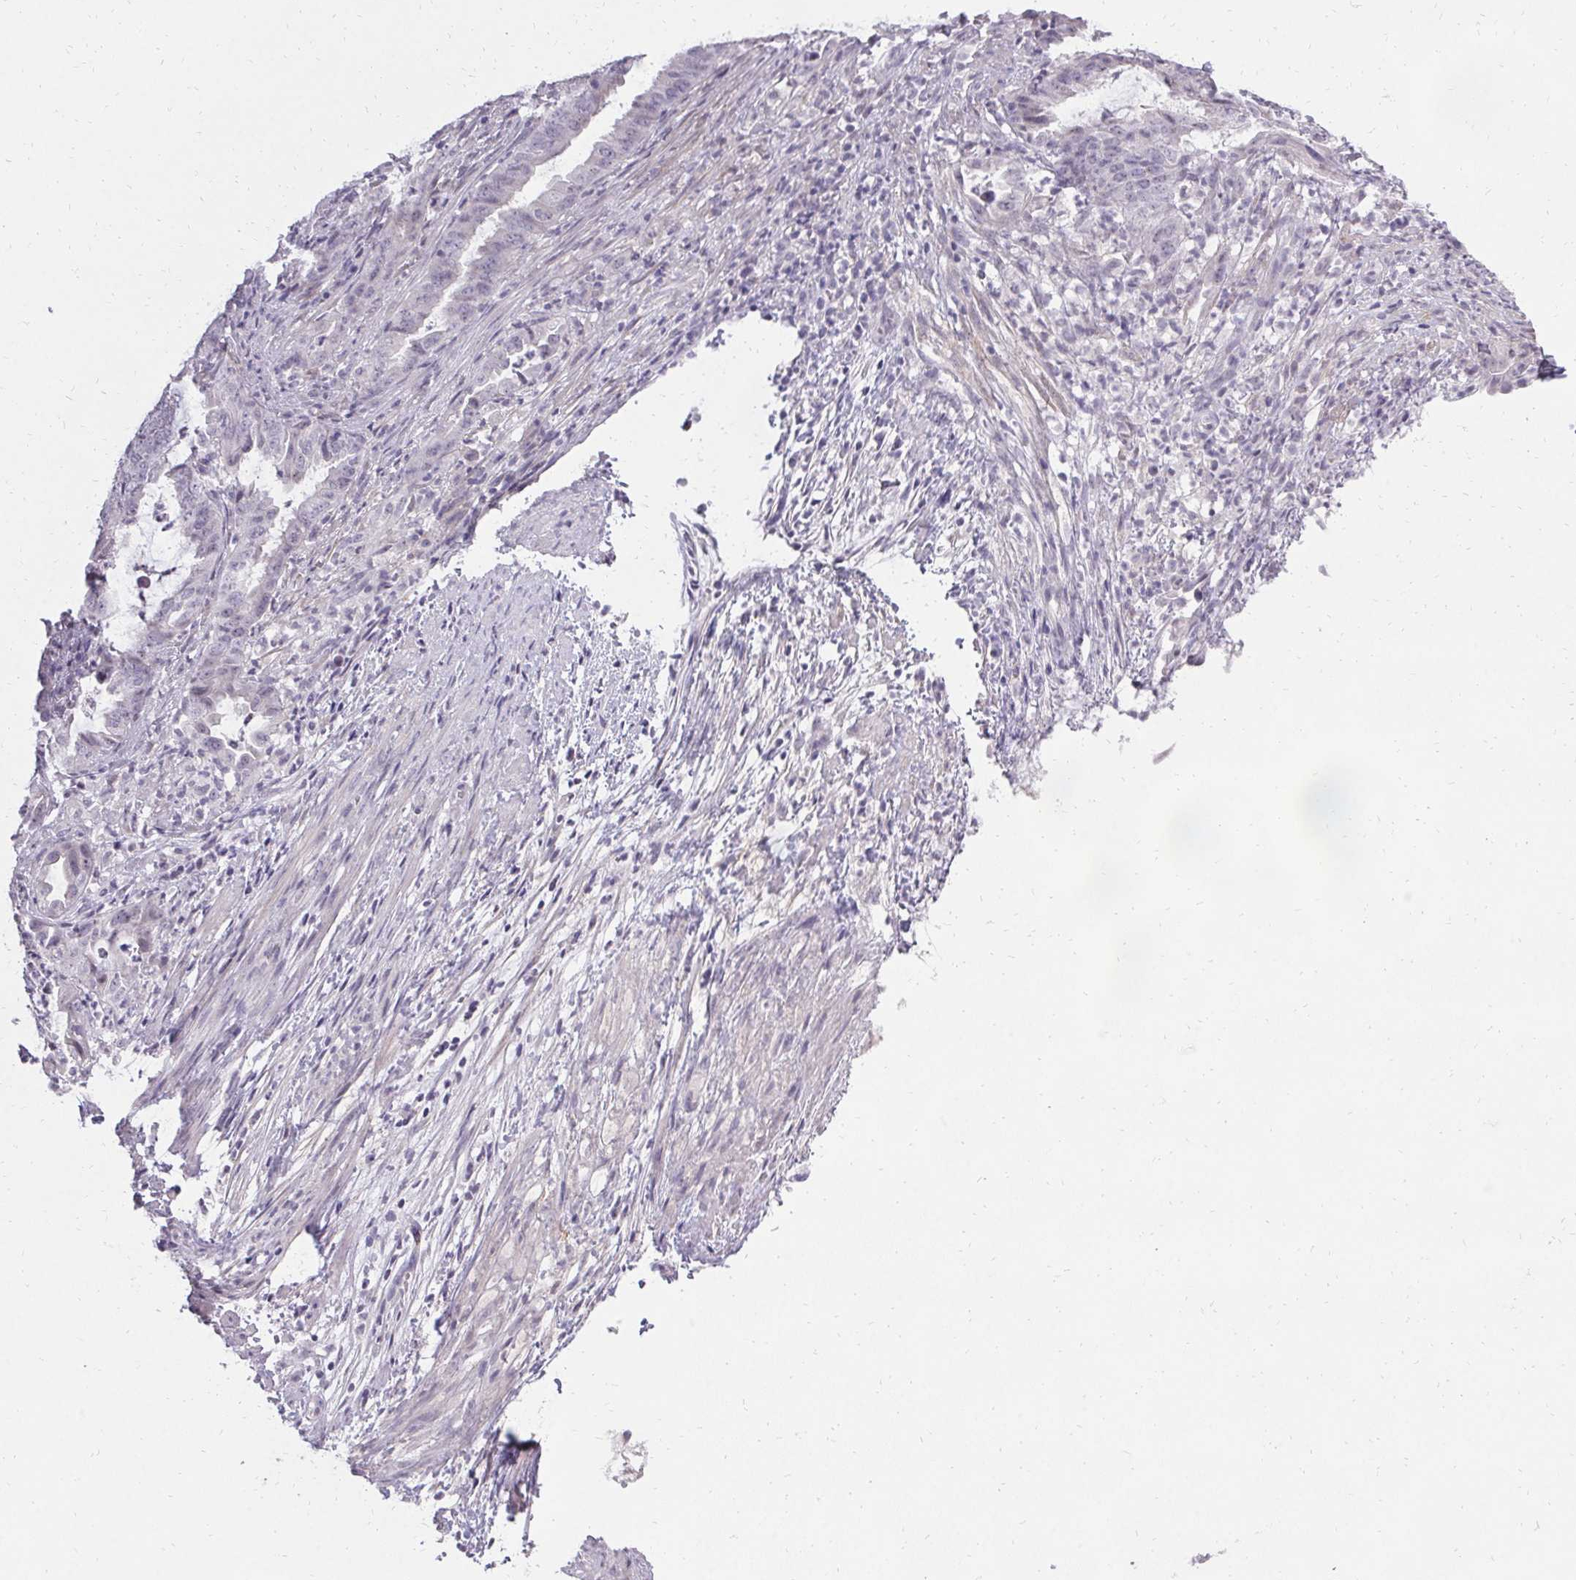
{"staining": {"intensity": "negative", "quantity": "none", "location": "none"}, "tissue": "endometrial cancer", "cell_type": "Tumor cells", "image_type": "cancer", "snomed": [{"axis": "morphology", "description": "Adenocarcinoma, NOS"}, {"axis": "topography", "description": "Endometrium"}], "caption": "Tumor cells show no significant protein positivity in adenocarcinoma (endometrial).", "gene": "PMEL", "patient": {"sex": "female", "age": 51}}